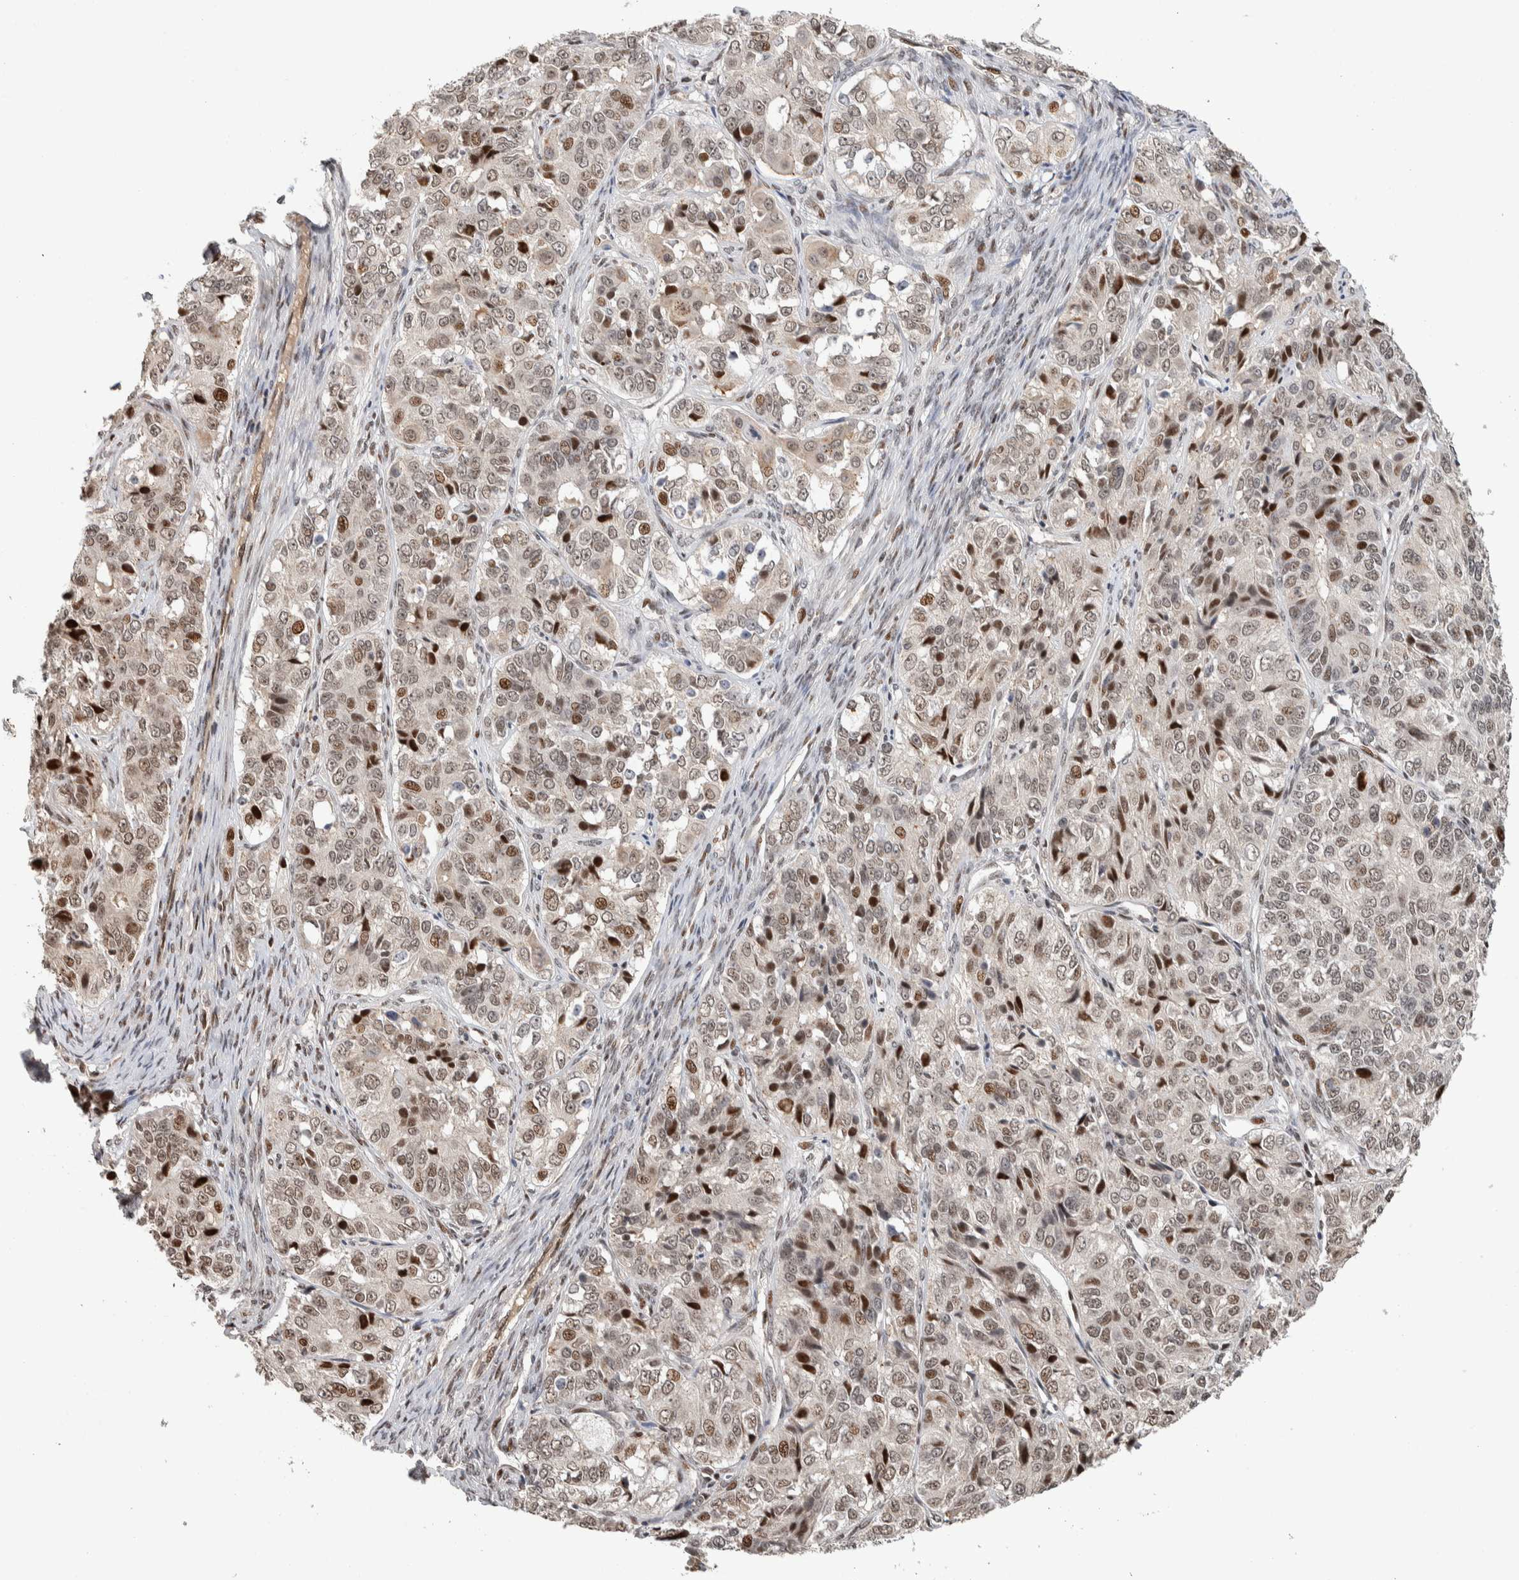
{"staining": {"intensity": "moderate", "quantity": "25%-75%", "location": "nuclear"}, "tissue": "ovarian cancer", "cell_type": "Tumor cells", "image_type": "cancer", "snomed": [{"axis": "morphology", "description": "Carcinoma, endometroid"}, {"axis": "topography", "description": "Ovary"}], "caption": "The image demonstrates staining of ovarian endometroid carcinoma, revealing moderate nuclear protein positivity (brown color) within tumor cells. Immunohistochemistry (ihc) stains the protein in brown and the nuclei are stained blue.", "gene": "ZNF521", "patient": {"sex": "female", "age": 51}}